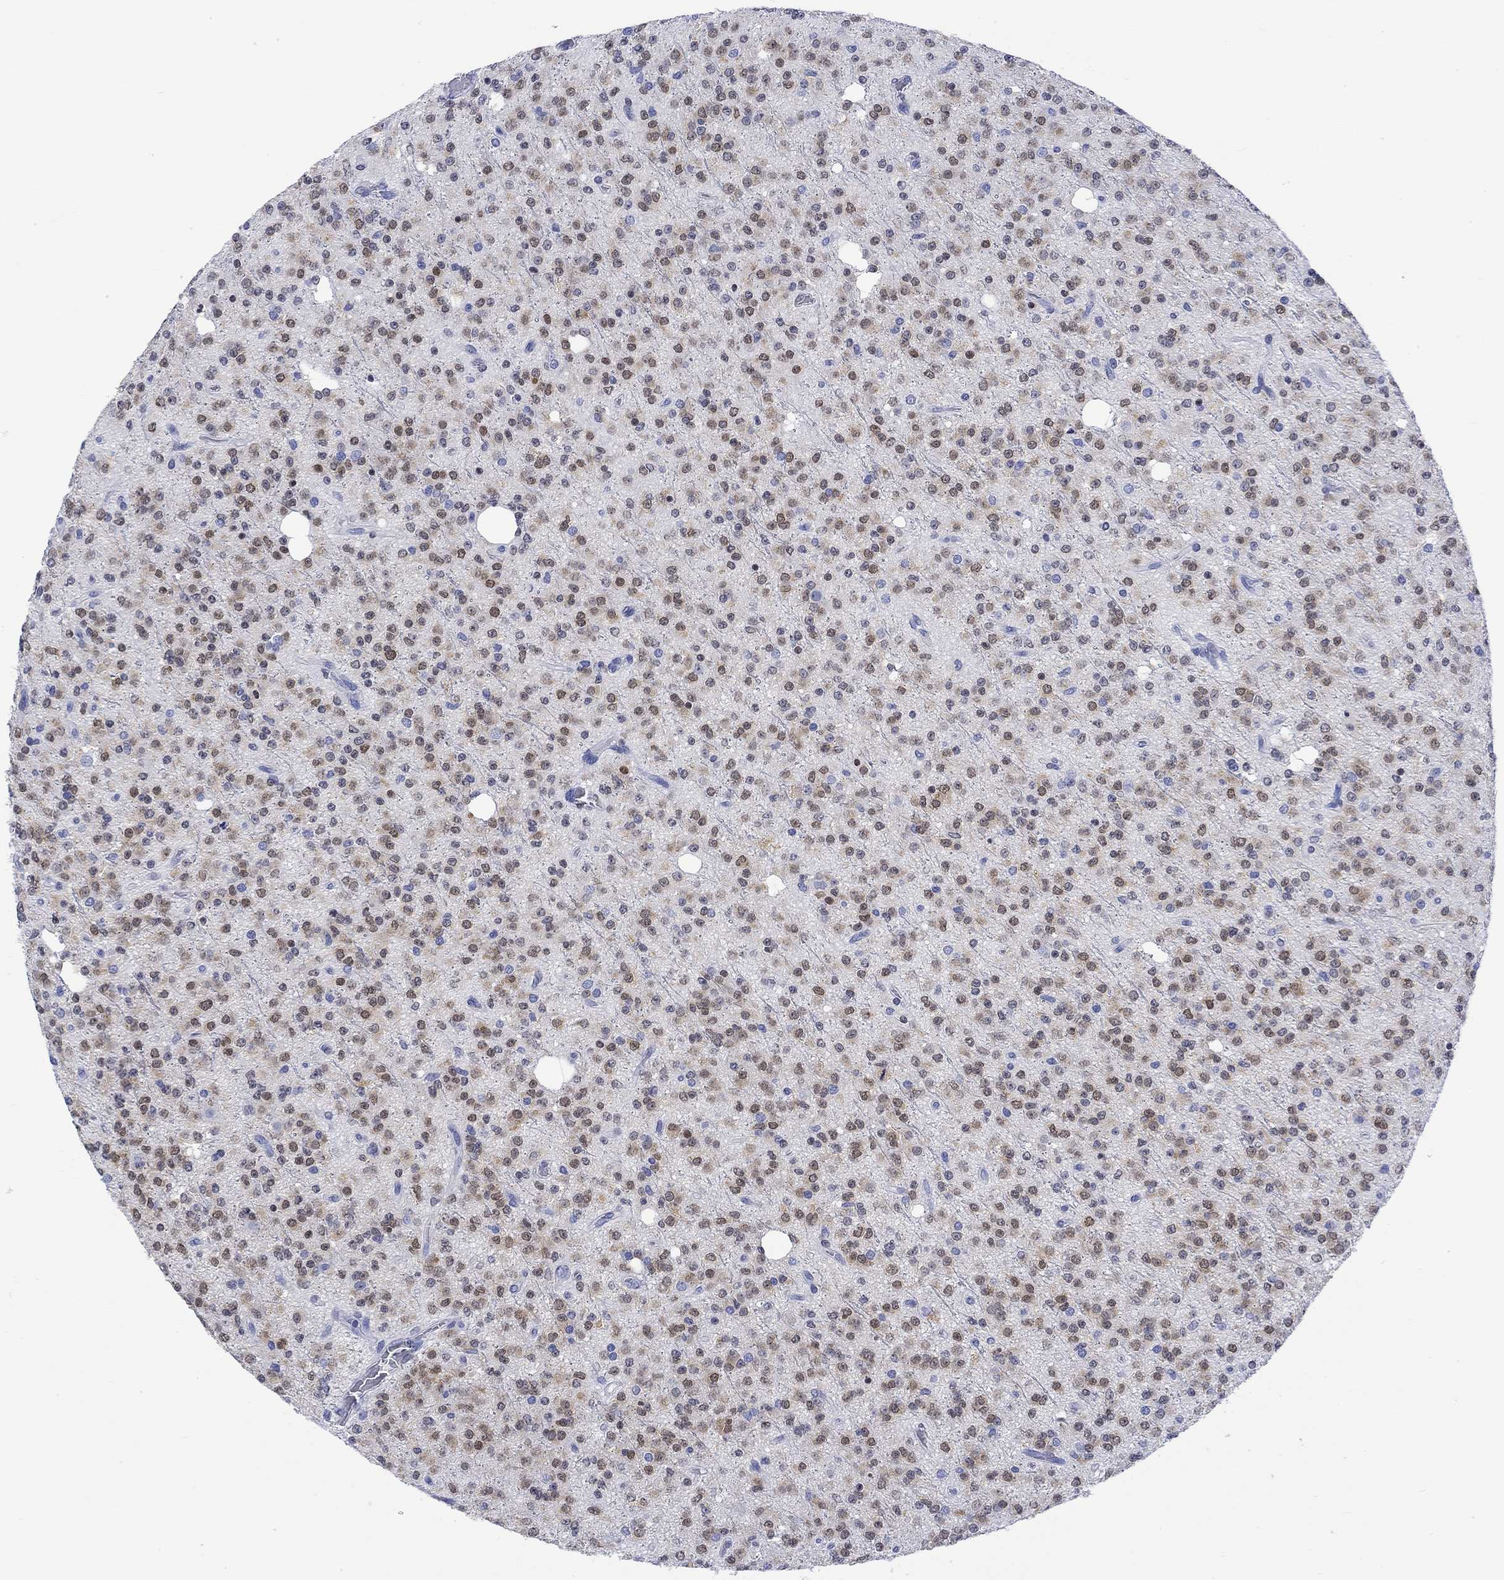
{"staining": {"intensity": "moderate", "quantity": "25%-75%", "location": "nuclear"}, "tissue": "glioma", "cell_type": "Tumor cells", "image_type": "cancer", "snomed": [{"axis": "morphology", "description": "Glioma, malignant, Low grade"}, {"axis": "topography", "description": "Brain"}], "caption": "A brown stain shows moderate nuclear positivity of a protein in human malignant low-grade glioma tumor cells.", "gene": "MSI1", "patient": {"sex": "male", "age": 27}}